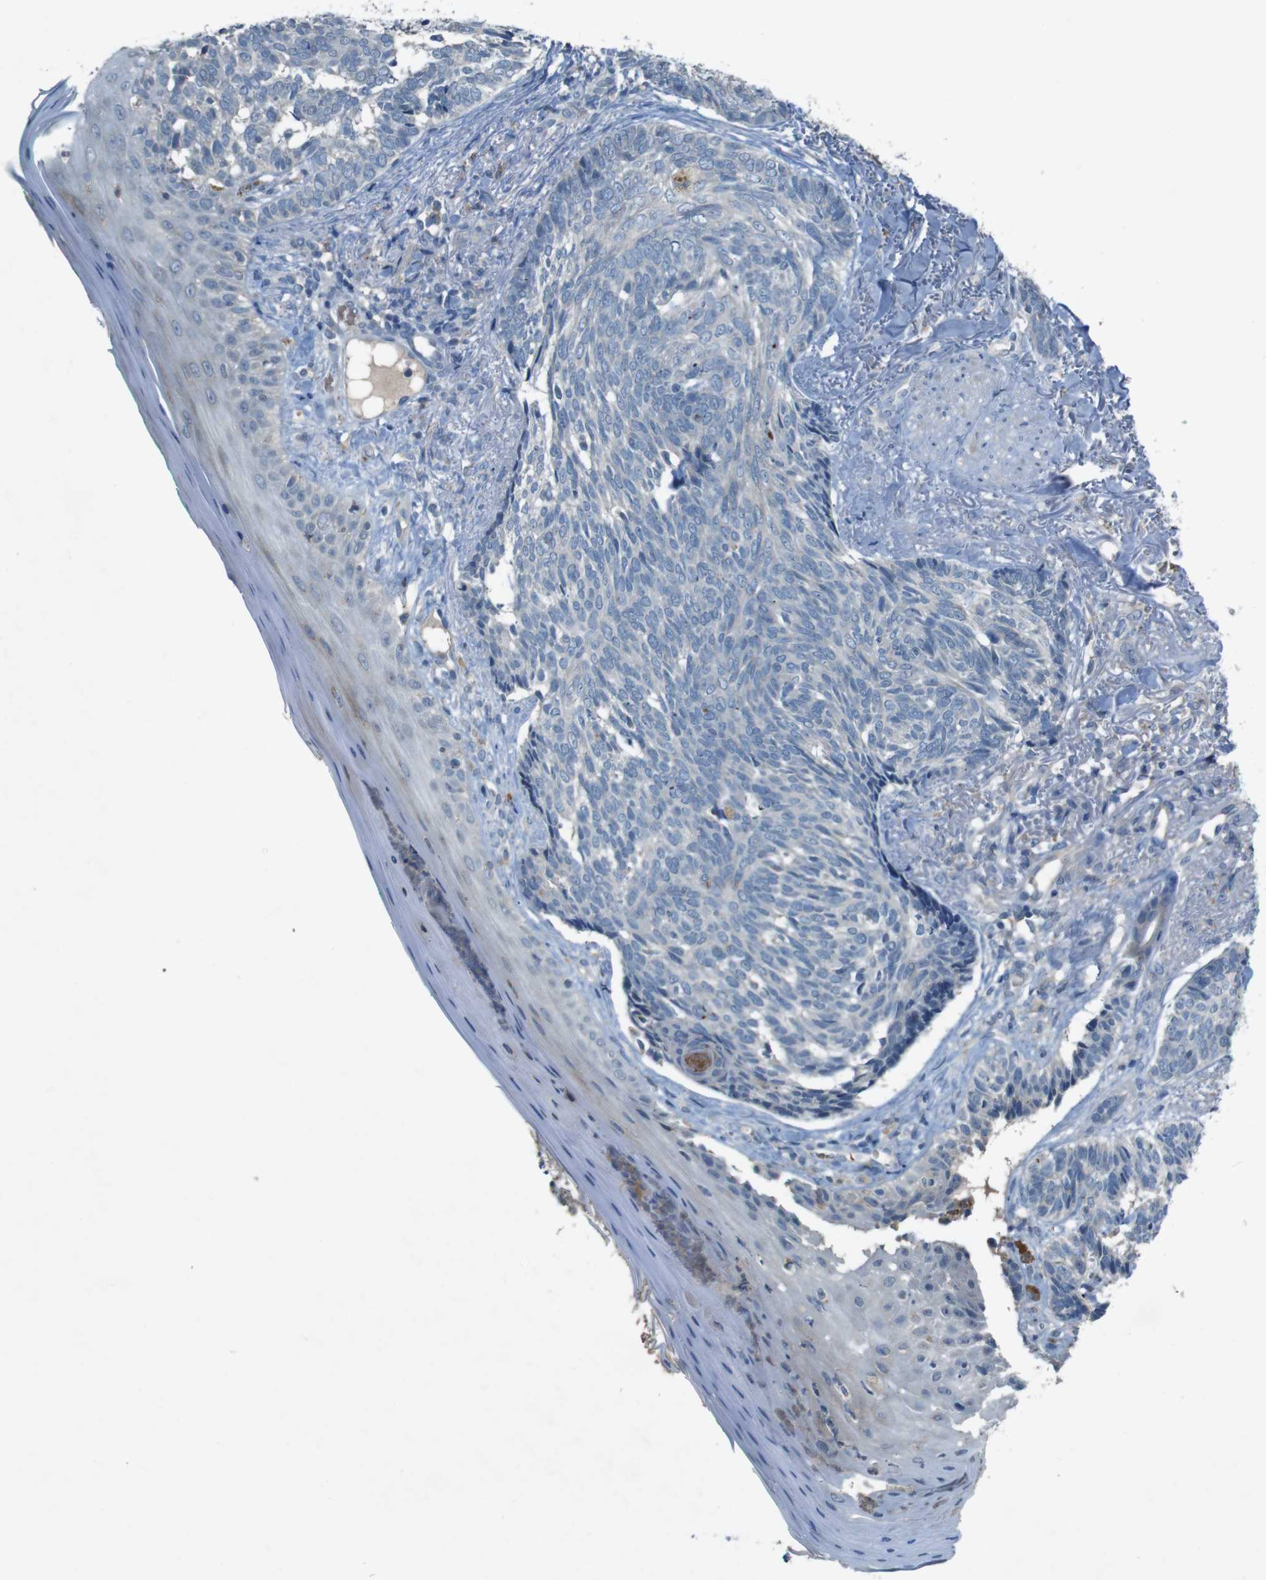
{"staining": {"intensity": "negative", "quantity": "none", "location": "none"}, "tissue": "skin cancer", "cell_type": "Tumor cells", "image_type": "cancer", "snomed": [{"axis": "morphology", "description": "Basal cell carcinoma"}, {"axis": "topography", "description": "Skin"}], "caption": "Immunohistochemistry (IHC) micrograph of skin cancer (basal cell carcinoma) stained for a protein (brown), which exhibits no expression in tumor cells.", "gene": "MOGAT3", "patient": {"sex": "male", "age": 43}}